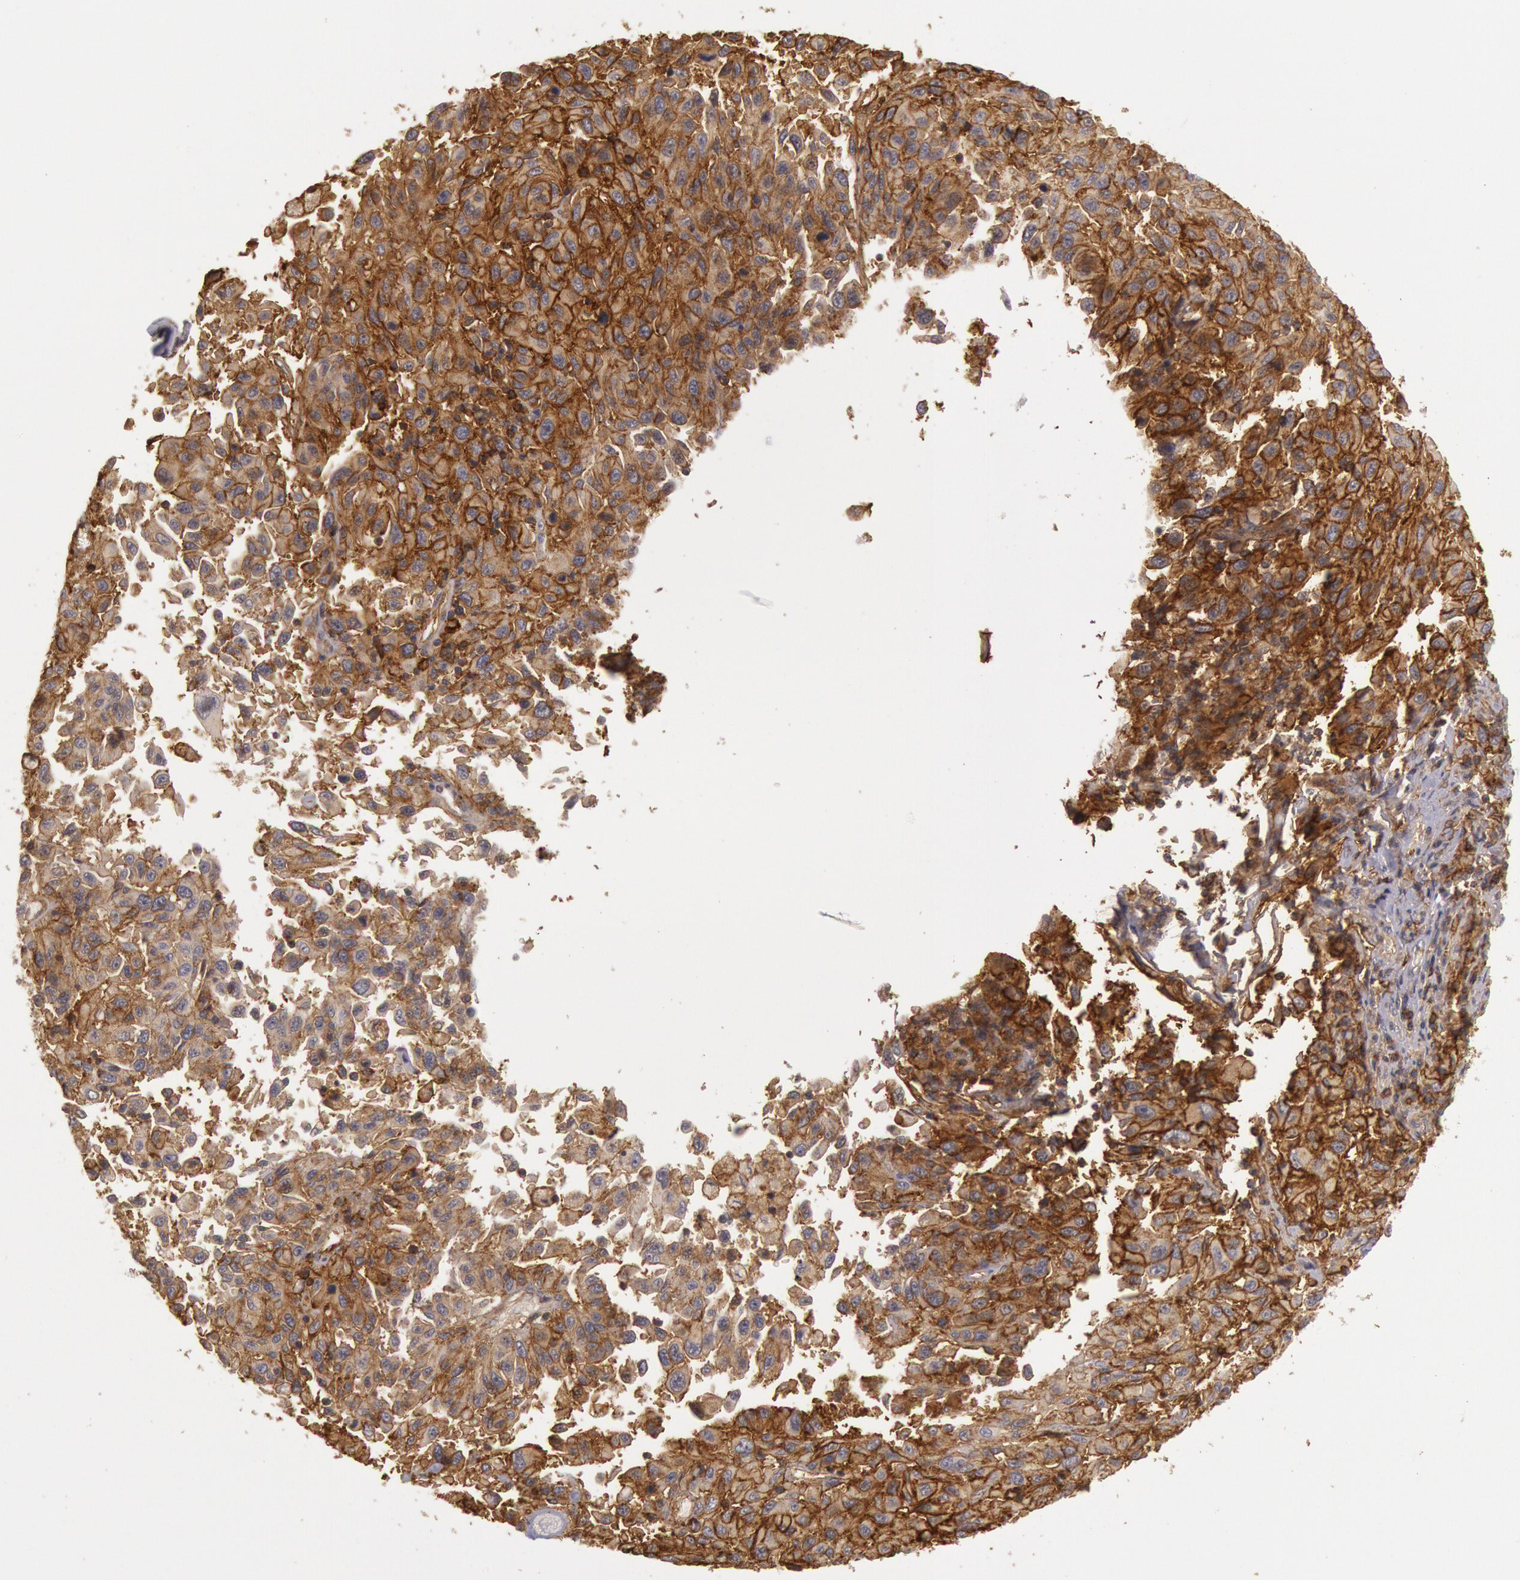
{"staining": {"intensity": "strong", "quantity": ">75%", "location": "cytoplasmic/membranous"}, "tissue": "melanoma", "cell_type": "Tumor cells", "image_type": "cancer", "snomed": [{"axis": "morphology", "description": "Malignant melanoma, NOS"}, {"axis": "topography", "description": "Skin"}], "caption": "Immunohistochemistry of human melanoma exhibits high levels of strong cytoplasmic/membranous expression in approximately >75% of tumor cells. (DAB IHC, brown staining for protein, blue staining for nuclei).", "gene": "TRIB2", "patient": {"sex": "female", "age": 77}}